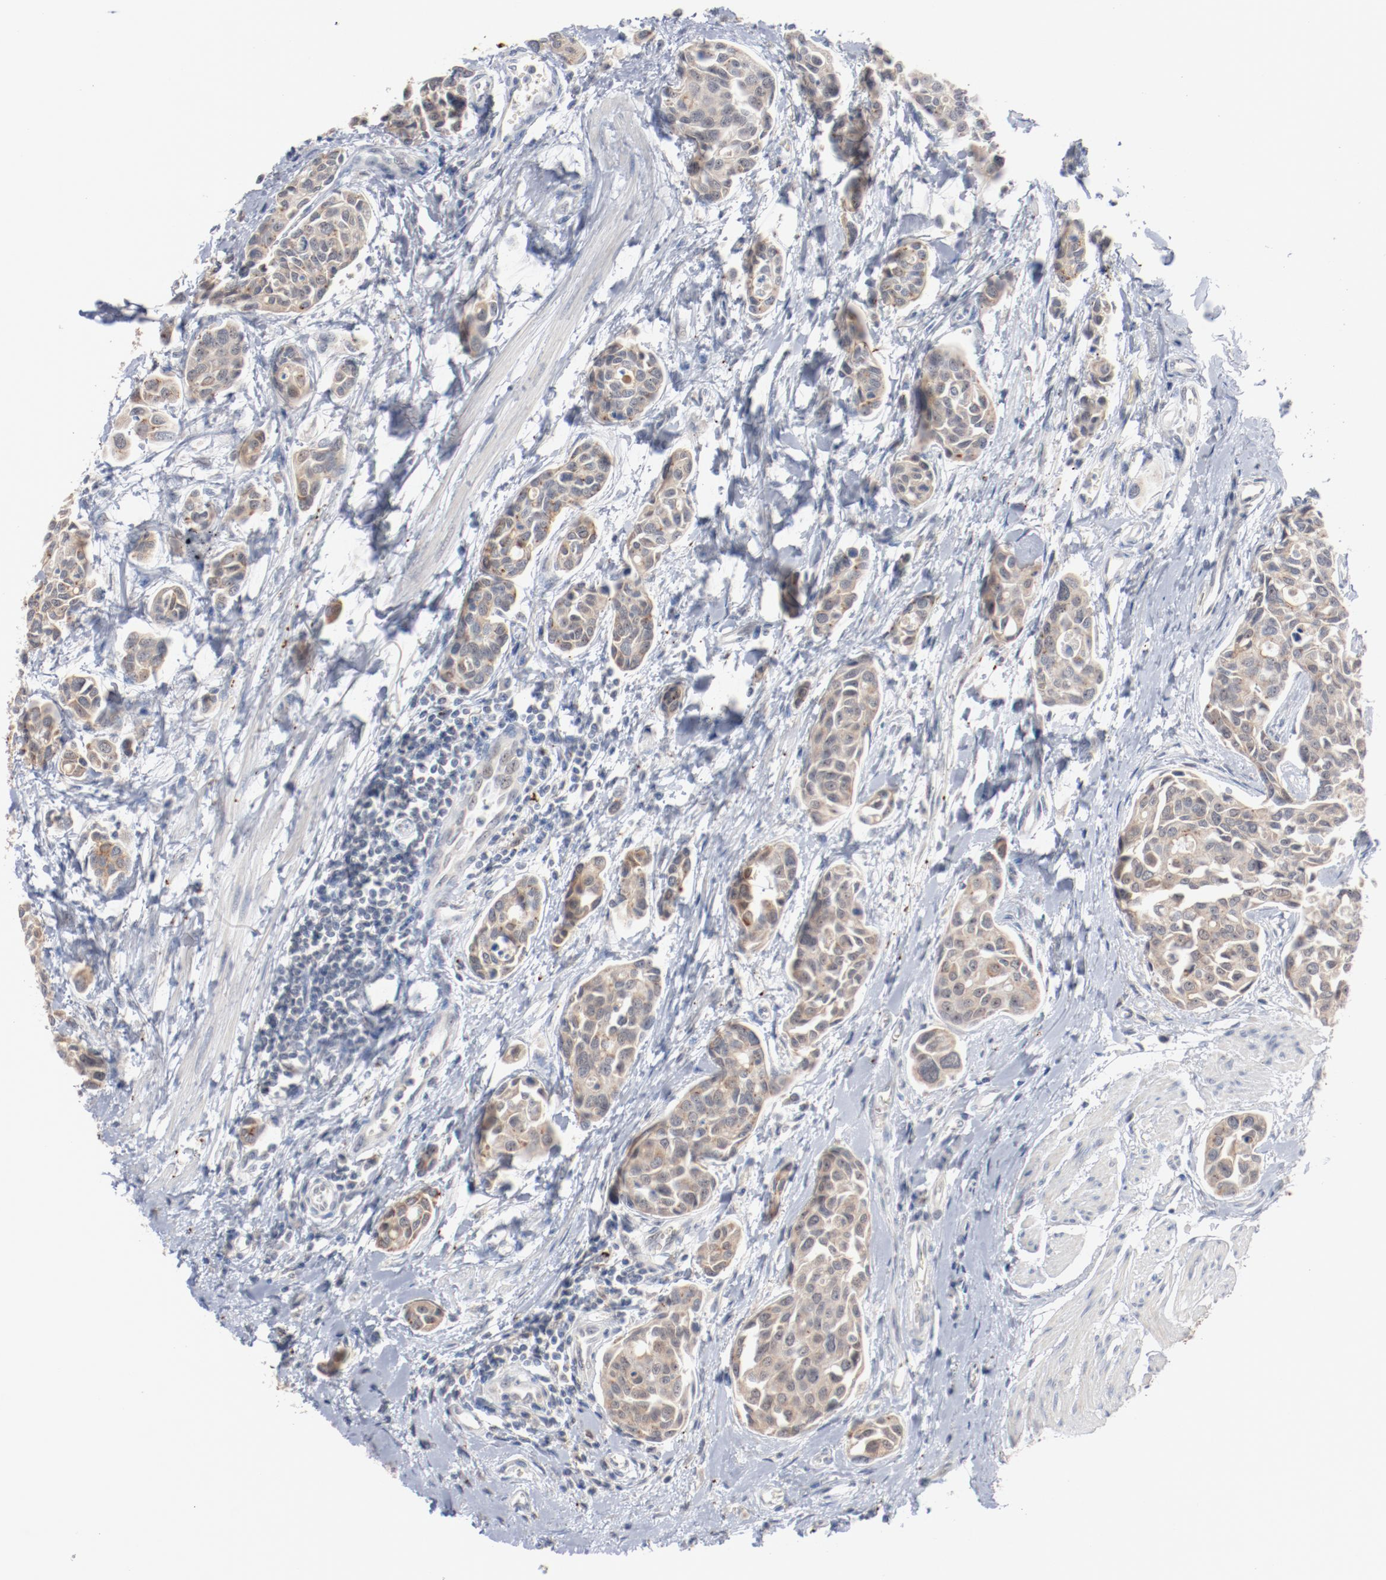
{"staining": {"intensity": "weak", "quantity": "<25%", "location": "cytoplasmic/membranous"}, "tissue": "urothelial cancer", "cell_type": "Tumor cells", "image_type": "cancer", "snomed": [{"axis": "morphology", "description": "Urothelial carcinoma, High grade"}, {"axis": "topography", "description": "Urinary bladder"}], "caption": "IHC photomicrograph of urothelial carcinoma (high-grade) stained for a protein (brown), which exhibits no expression in tumor cells. (Immunohistochemistry (ihc), brightfield microscopy, high magnification).", "gene": "ERICH1", "patient": {"sex": "male", "age": 78}}